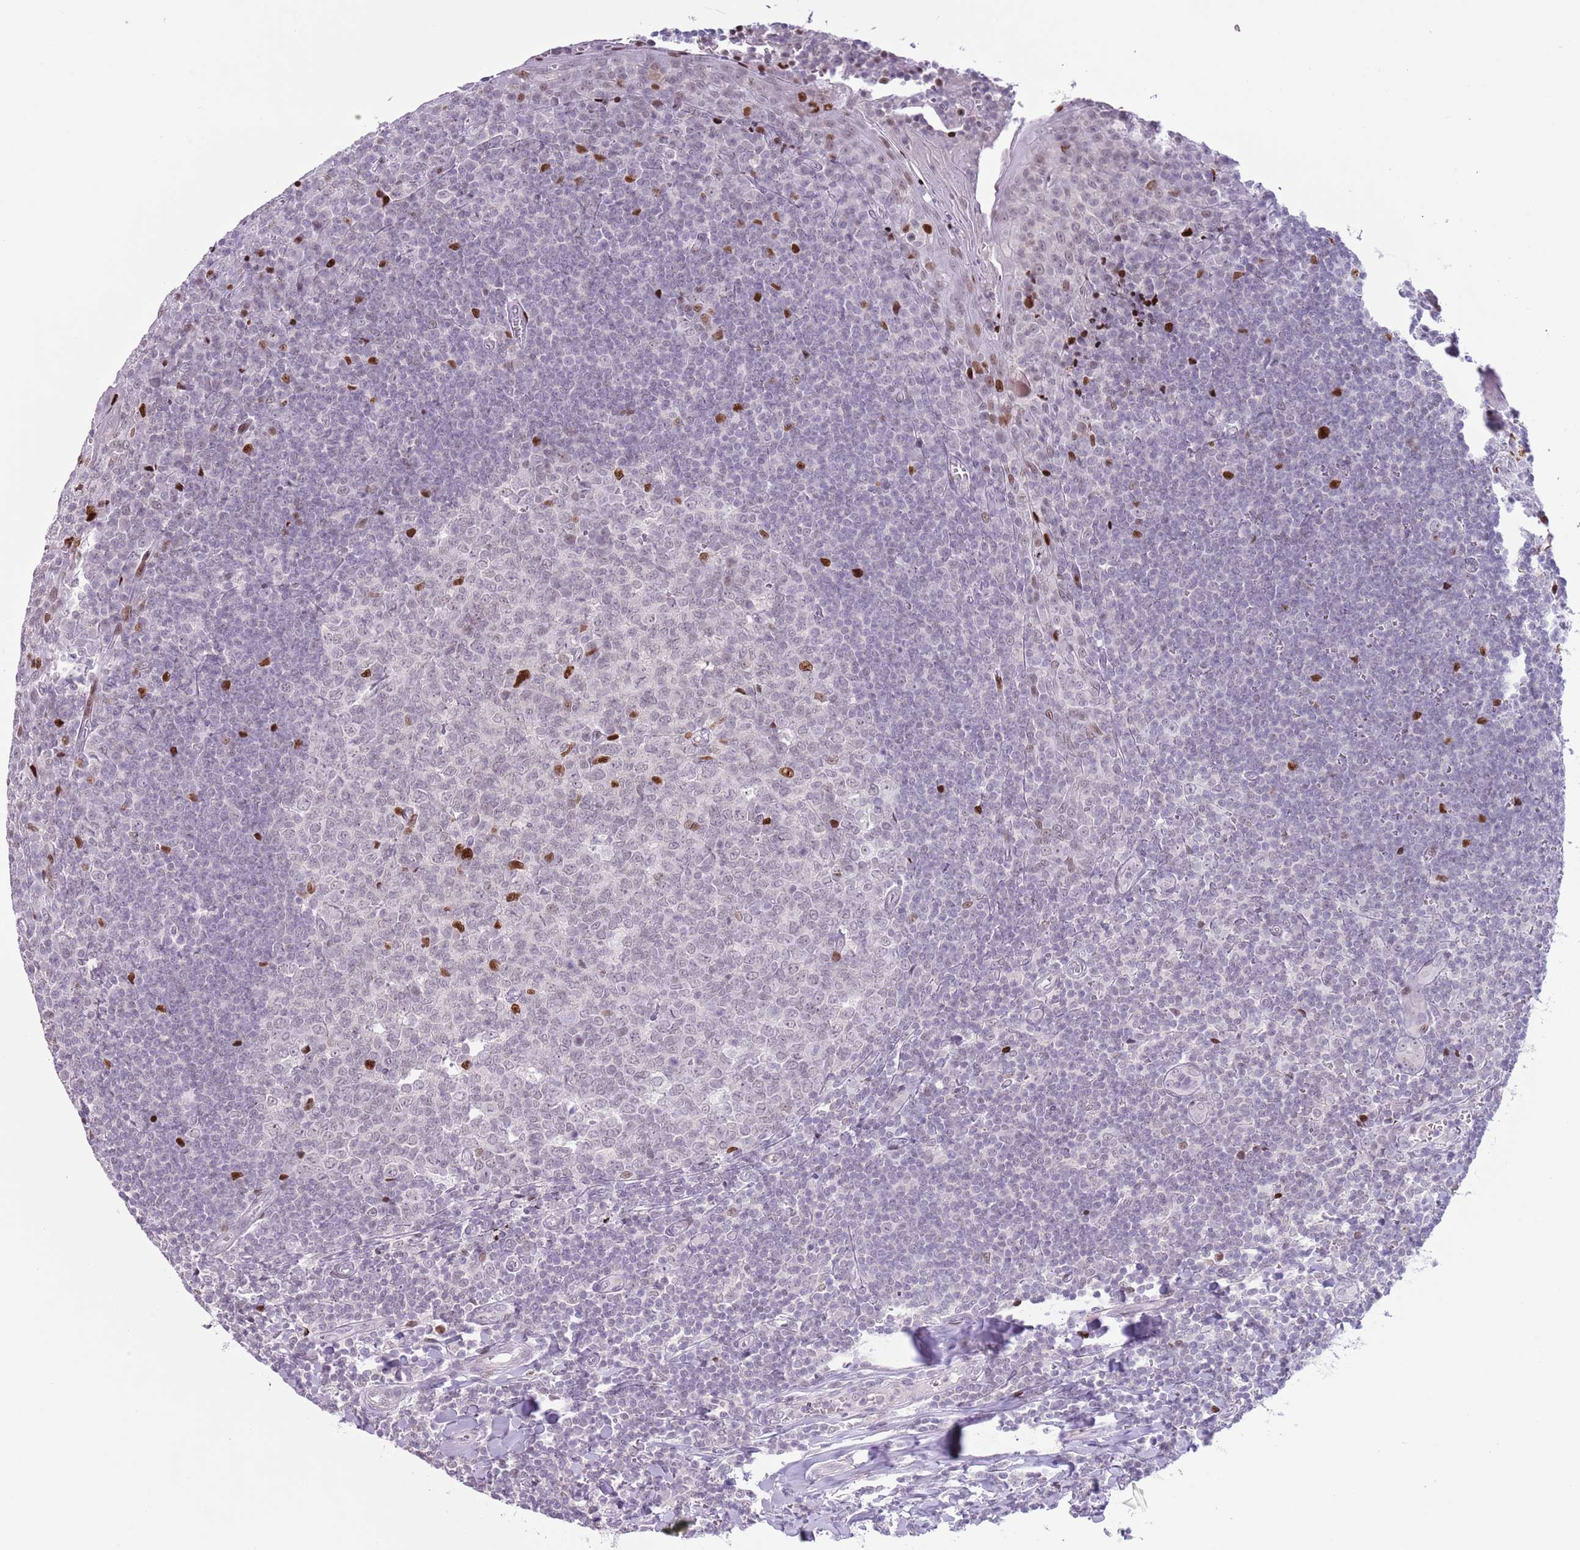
{"staining": {"intensity": "strong", "quantity": "25%-75%", "location": "nuclear"}, "tissue": "tonsil", "cell_type": "Germinal center cells", "image_type": "normal", "snomed": [{"axis": "morphology", "description": "Normal tissue, NOS"}, {"axis": "topography", "description": "Tonsil"}], "caption": "Protein staining of normal tonsil demonstrates strong nuclear staining in about 25%-75% of germinal center cells.", "gene": "MFSD10", "patient": {"sex": "male", "age": 27}}